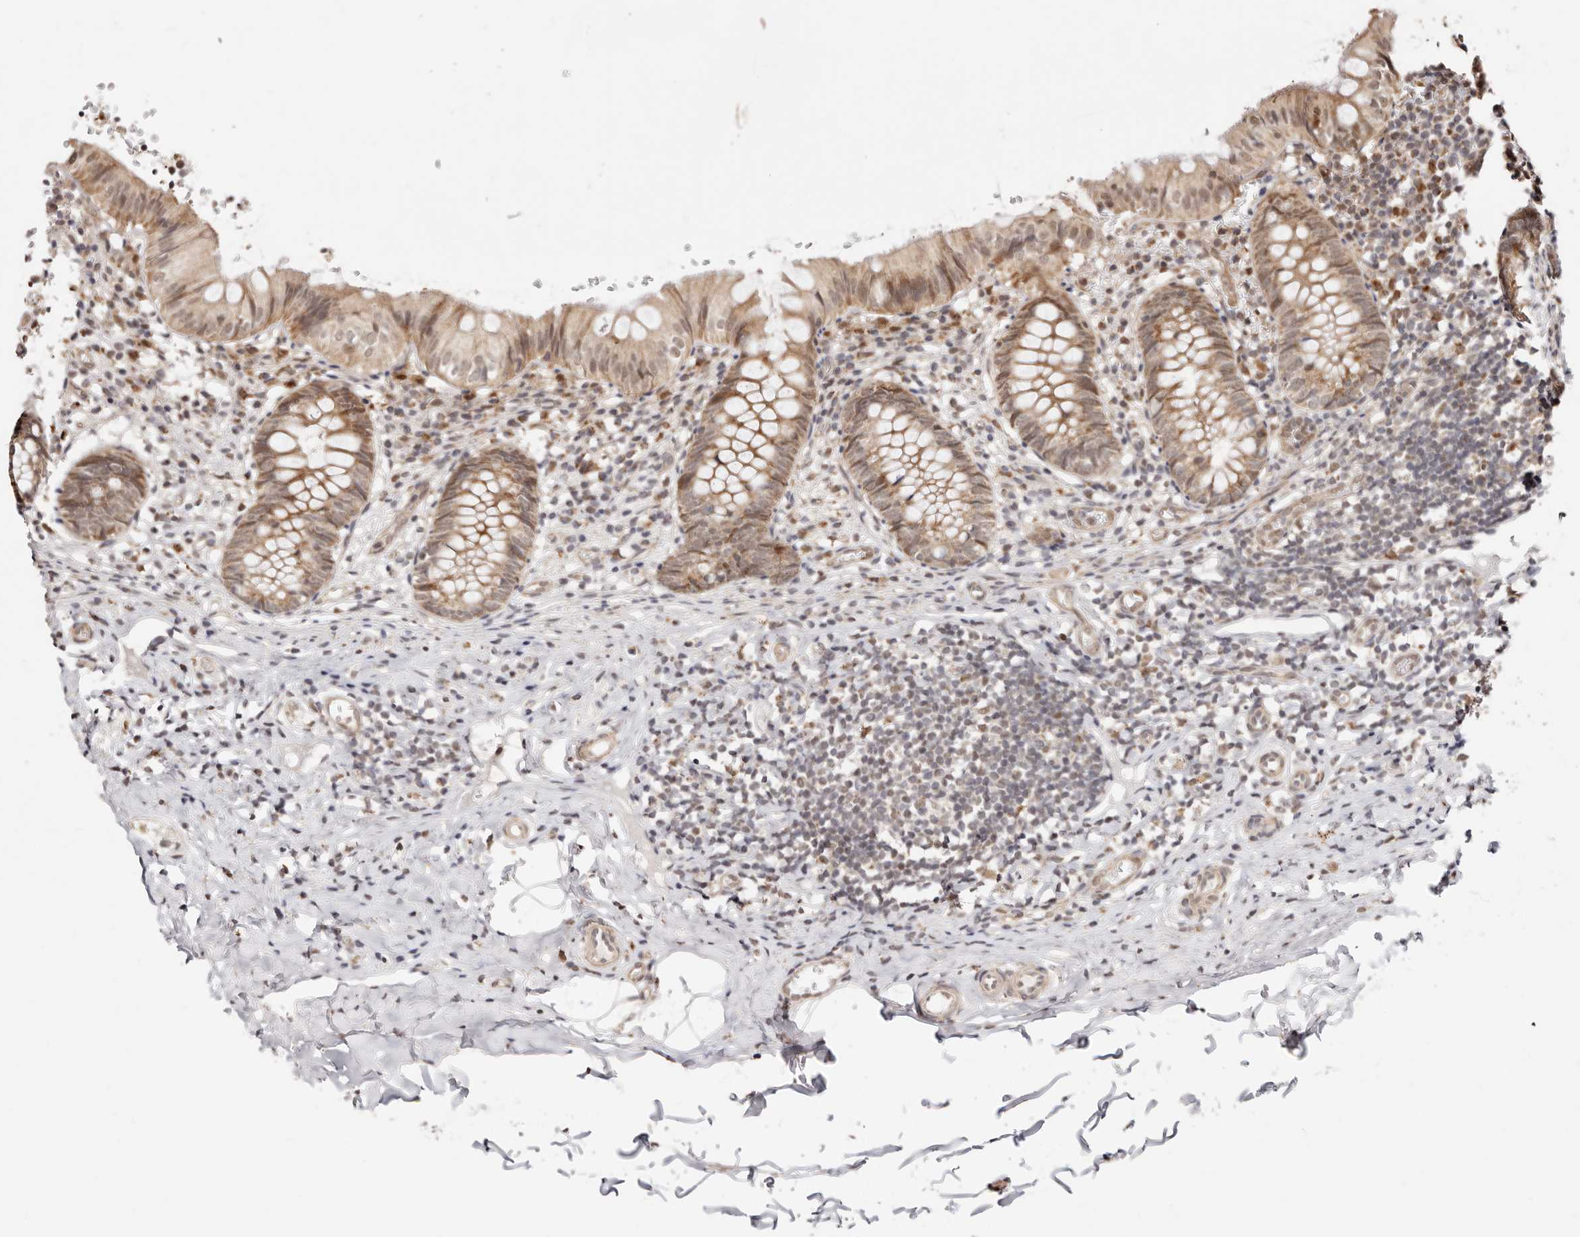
{"staining": {"intensity": "moderate", "quantity": ">75%", "location": "cytoplasmic/membranous,nuclear"}, "tissue": "appendix", "cell_type": "Glandular cells", "image_type": "normal", "snomed": [{"axis": "morphology", "description": "Normal tissue, NOS"}, {"axis": "topography", "description": "Appendix"}], "caption": "Normal appendix was stained to show a protein in brown. There is medium levels of moderate cytoplasmic/membranous,nuclear positivity in about >75% of glandular cells. The staining is performed using DAB brown chromogen to label protein expression. The nuclei are counter-stained blue using hematoxylin.", "gene": "CTNNBL1", "patient": {"sex": "male", "age": 8}}